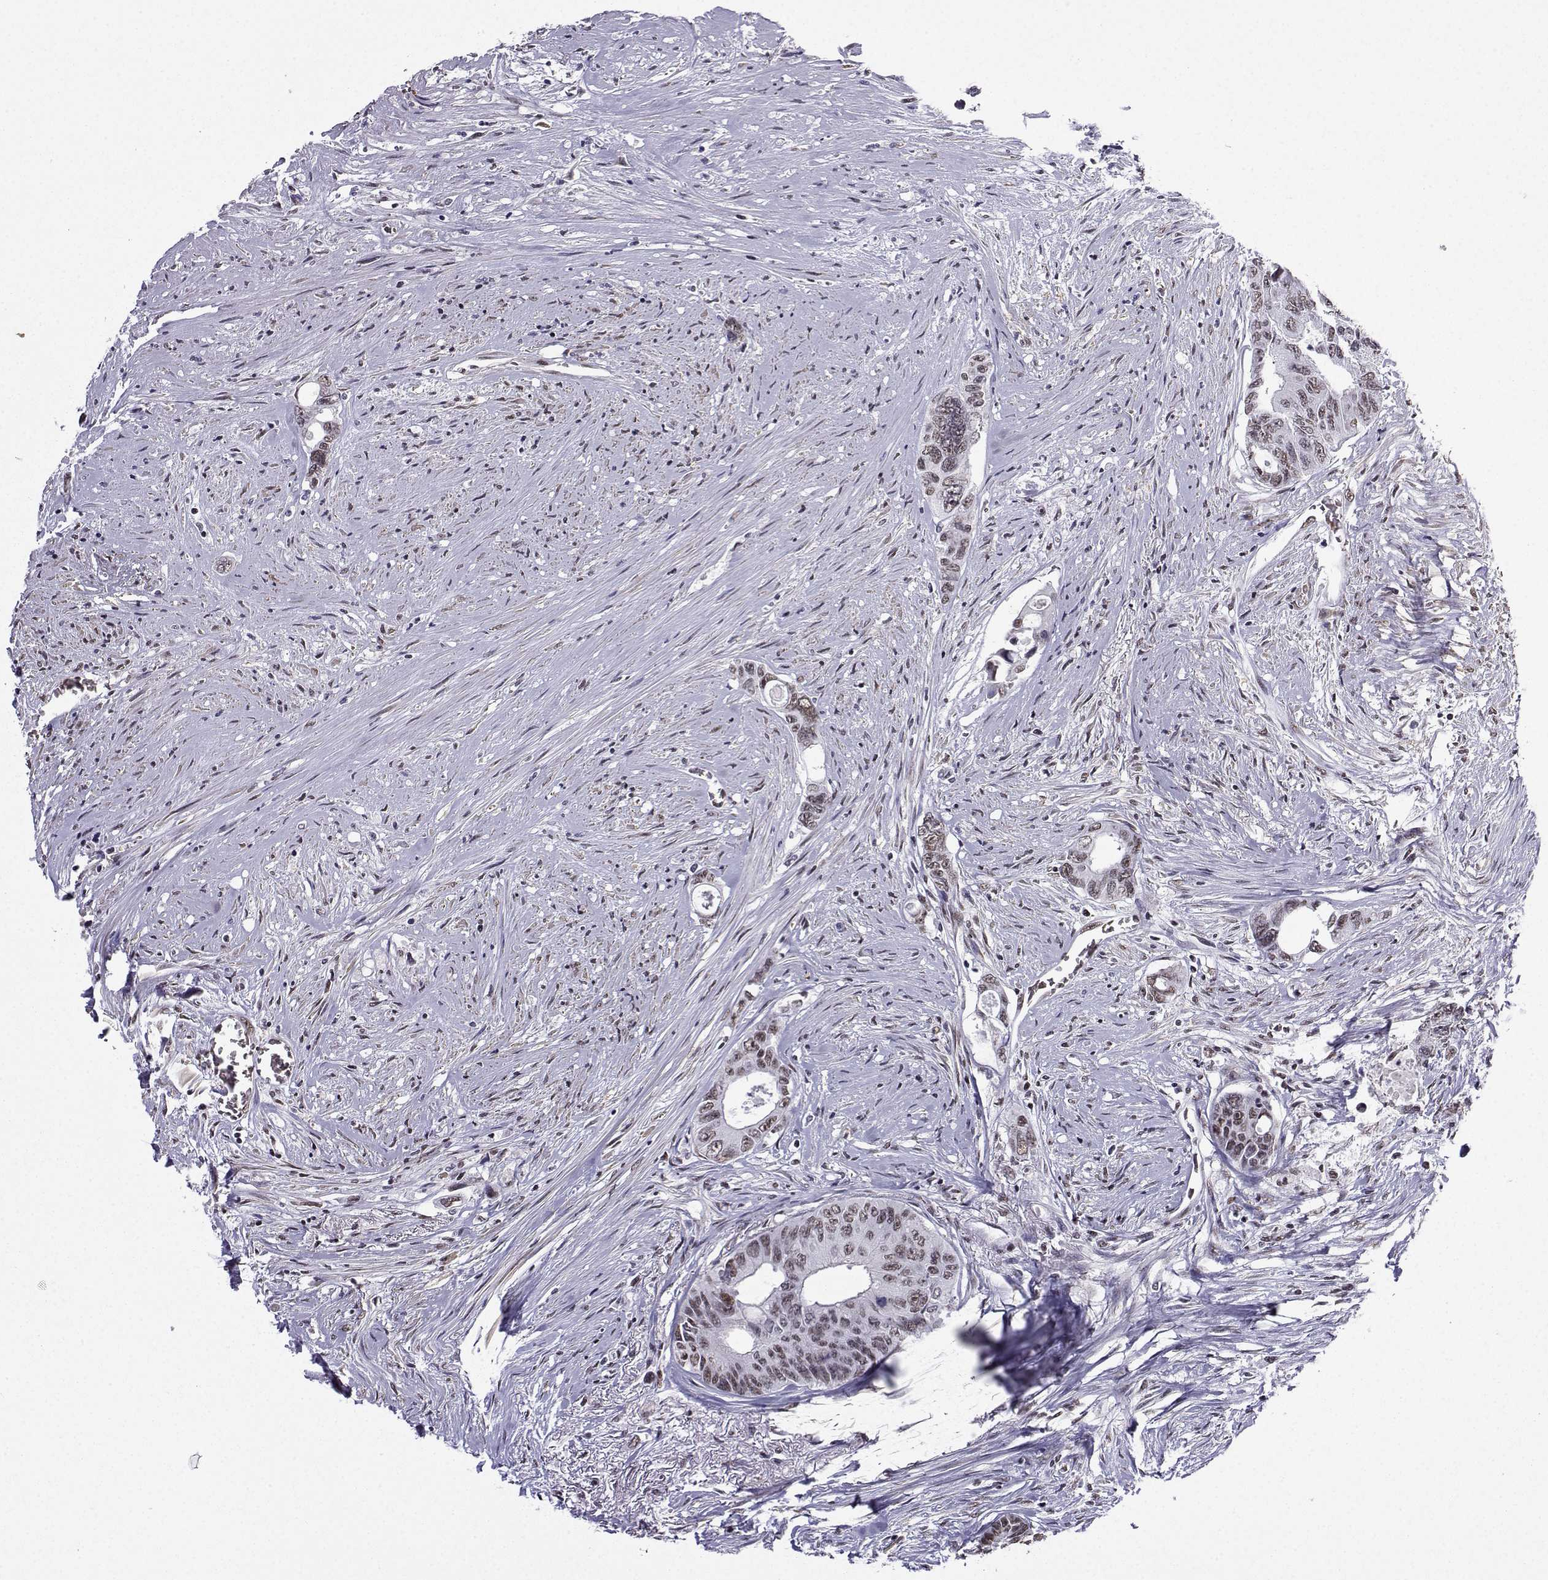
{"staining": {"intensity": "weak", "quantity": "25%-75%", "location": "nuclear"}, "tissue": "colorectal cancer", "cell_type": "Tumor cells", "image_type": "cancer", "snomed": [{"axis": "morphology", "description": "Adenocarcinoma, NOS"}, {"axis": "topography", "description": "Rectum"}], "caption": "Protein expression analysis of human colorectal cancer reveals weak nuclear staining in approximately 25%-75% of tumor cells.", "gene": "CCNK", "patient": {"sex": "male", "age": 59}}